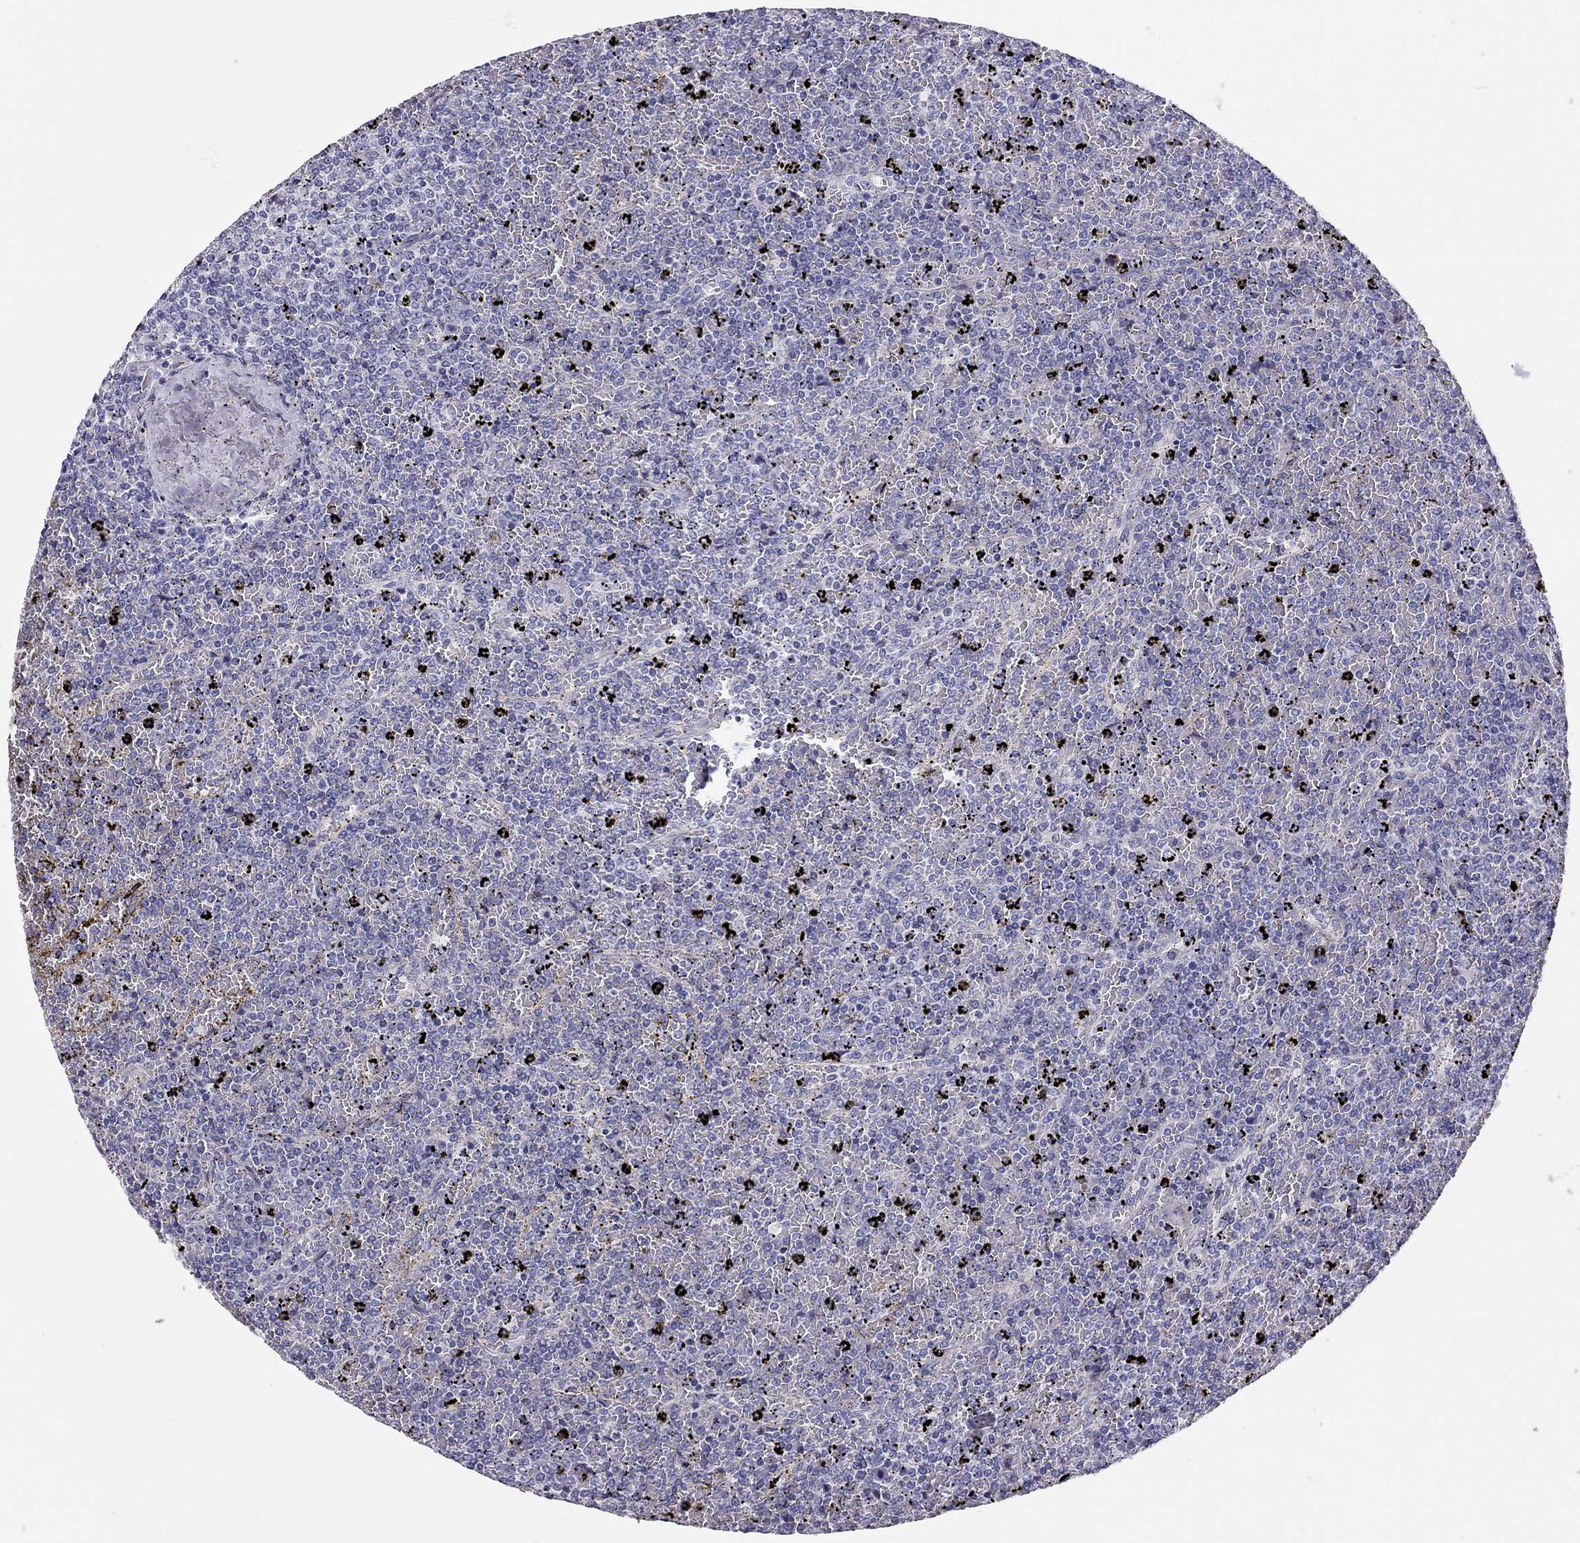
{"staining": {"intensity": "negative", "quantity": "none", "location": "none"}, "tissue": "lymphoma", "cell_type": "Tumor cells", "image_type": "cancer", "snomed": [{"axis": "morphology", "description": "Malignant lymphoma, non-Hodgkin's type, Low grade"}, {"axis": "topography", "description": "Spleen"}], "caption": "IHC photomicrograph of neoplastic tissue: human lymphoma stained with DAB displays no significant protein expression in tumor cells.", "gene": "SCARB1", "patient": {"sex": "female", "age": 77}}